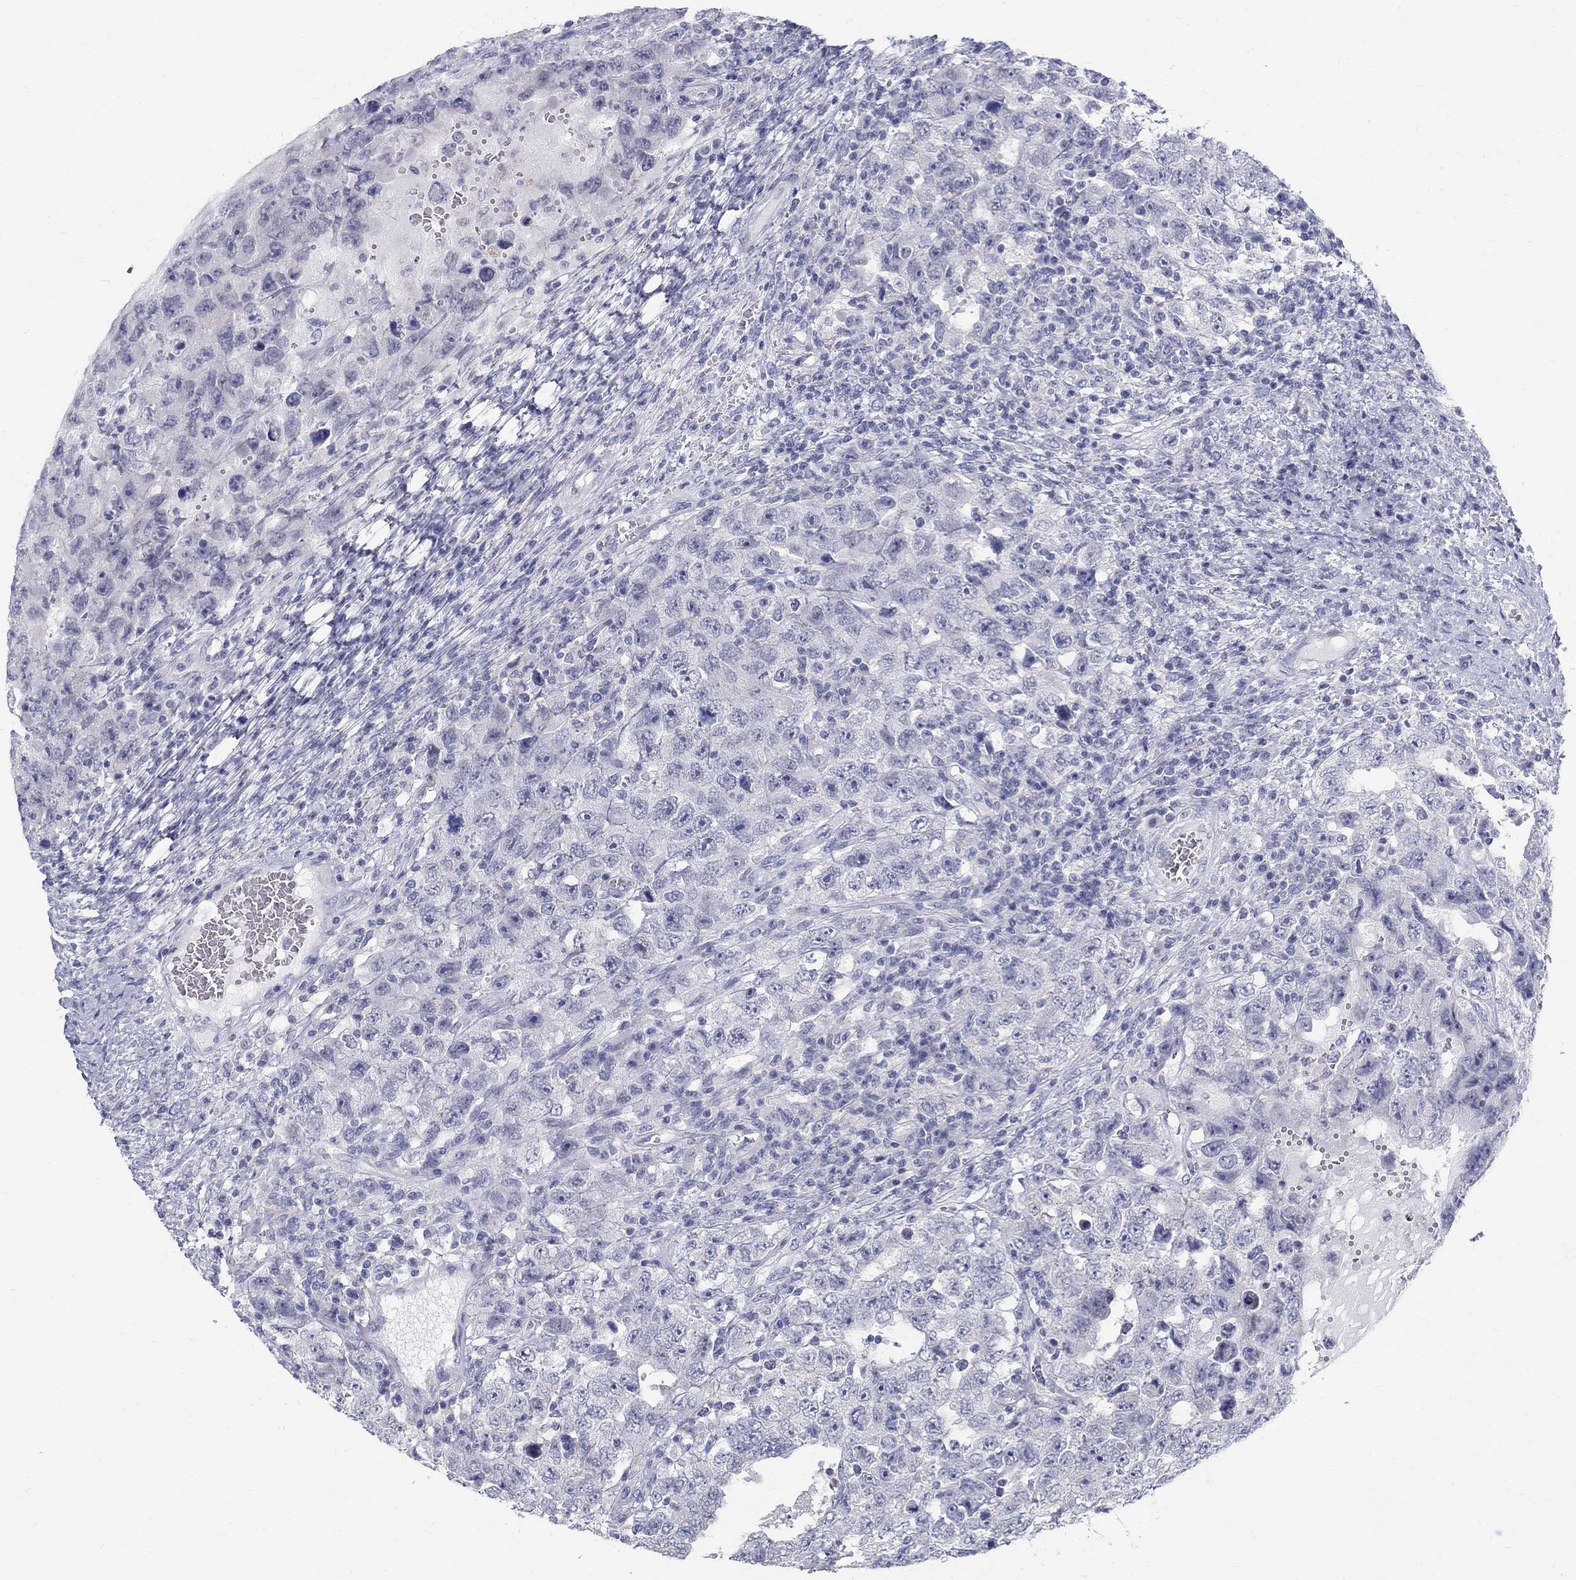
{"staining": {"intensity": "negative", "quantity": "none", "location": "none"}, "tissue": "testis cancer", "cell_type": "Tumor cells", "image_type": "cancer", "snomed": [{"axis": "morphology", "description": "Carcinoma, Embryonal, NOS"}, {"axis": "topography", "description": "Testis"}], "caption": "Testis cancer (embryonal carcinoma) stained for a protein using IHC displays no expression tumor cells.", "gene": "MAGEB6", "patient": {"sex": "male", "age": 26}}